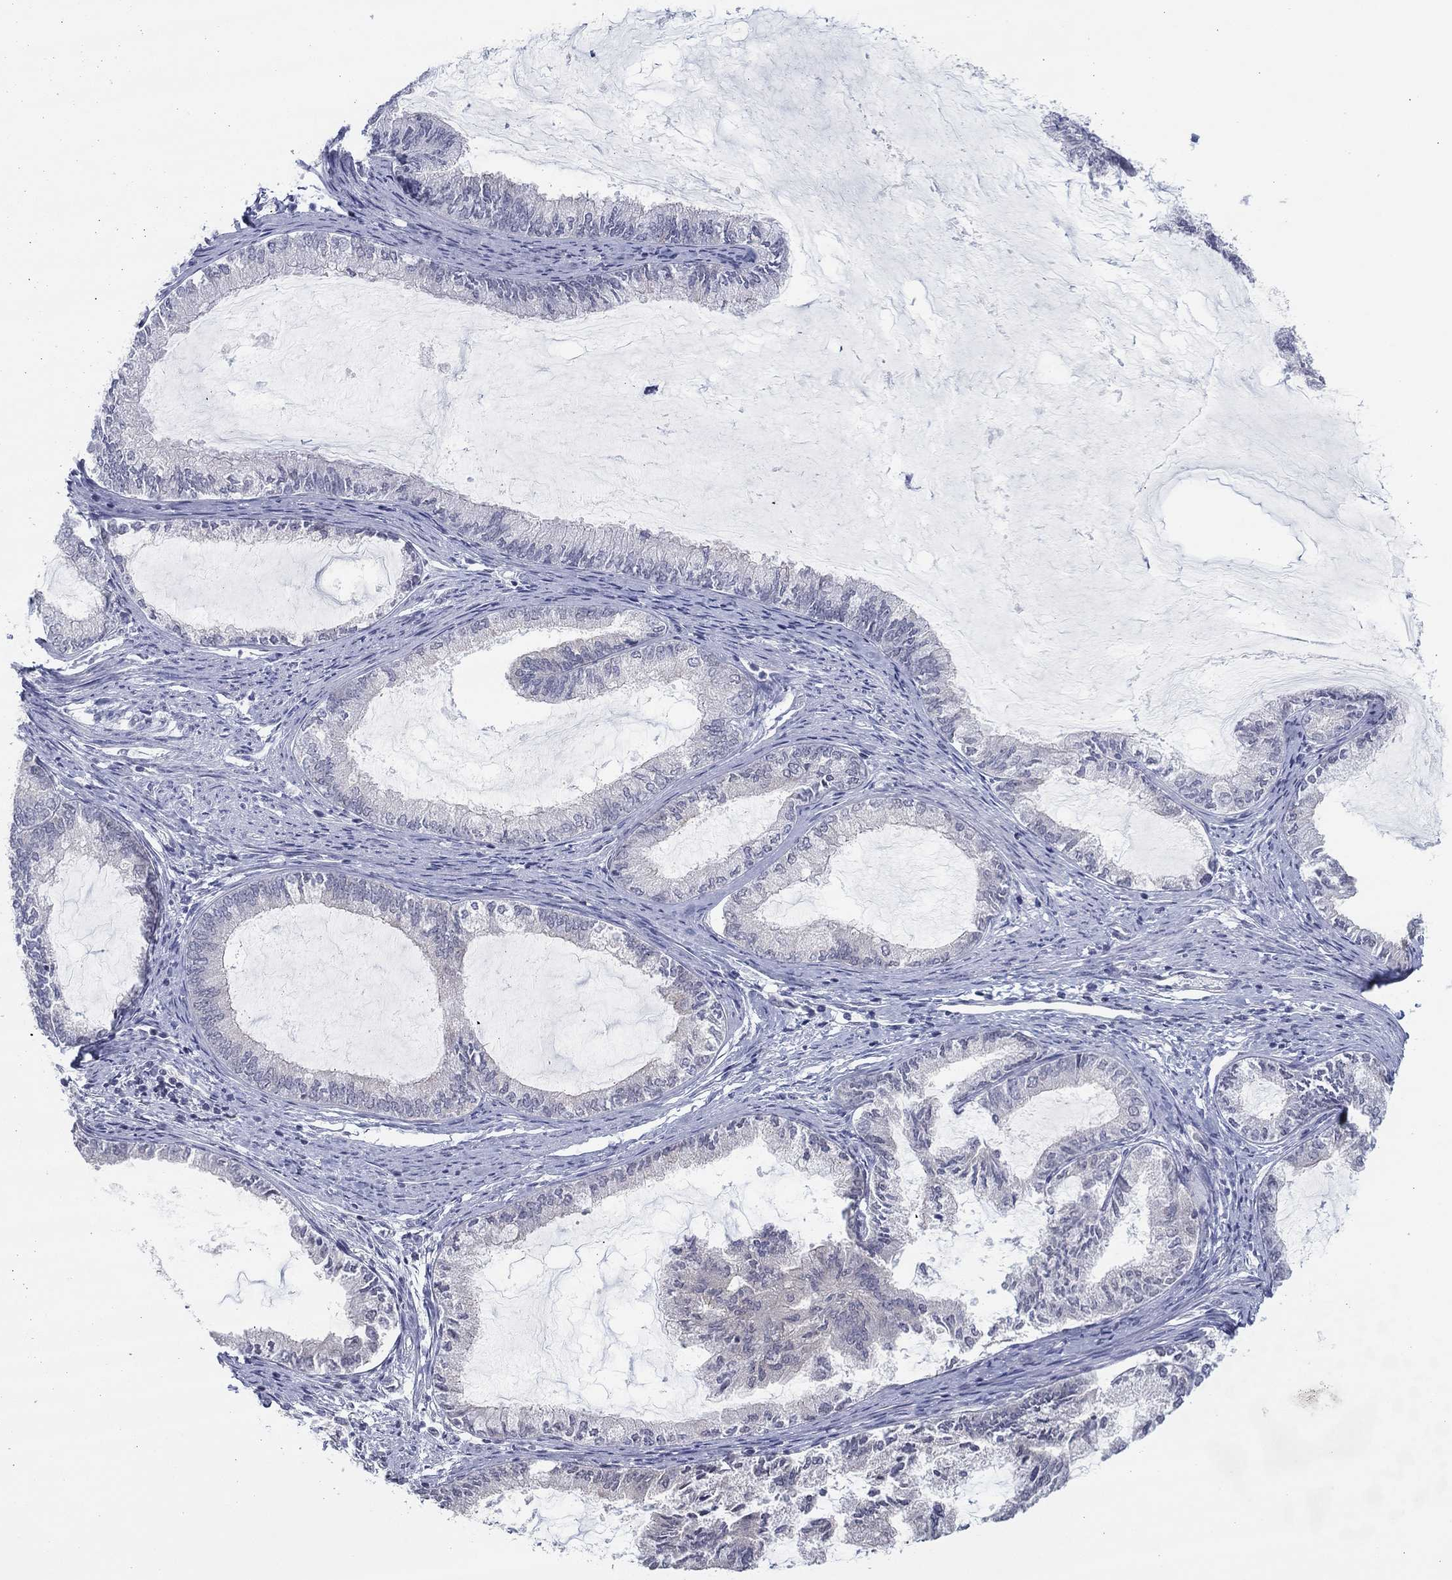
{"staining": {"intensity": "negative", "quantity": "none", "location": "none"}, "tissue": "endometrial cancer", "cell_type": "Tumor cells", "image_type": "cancer", "snomed": [{"axis": "morphology", "description": "Adenocarcinoma, NOS"}, {"axis": "topography", "description": "Endometrium"}], "caption": "High power microscopy photomicrograph of an immunohistochemistry micrograph of endometrial cancer (adenocarcinoma), revealing no significant expression in tumor cells.", "gene": "SLC22A2", "patient": {"sex": "female", "age": 86}}